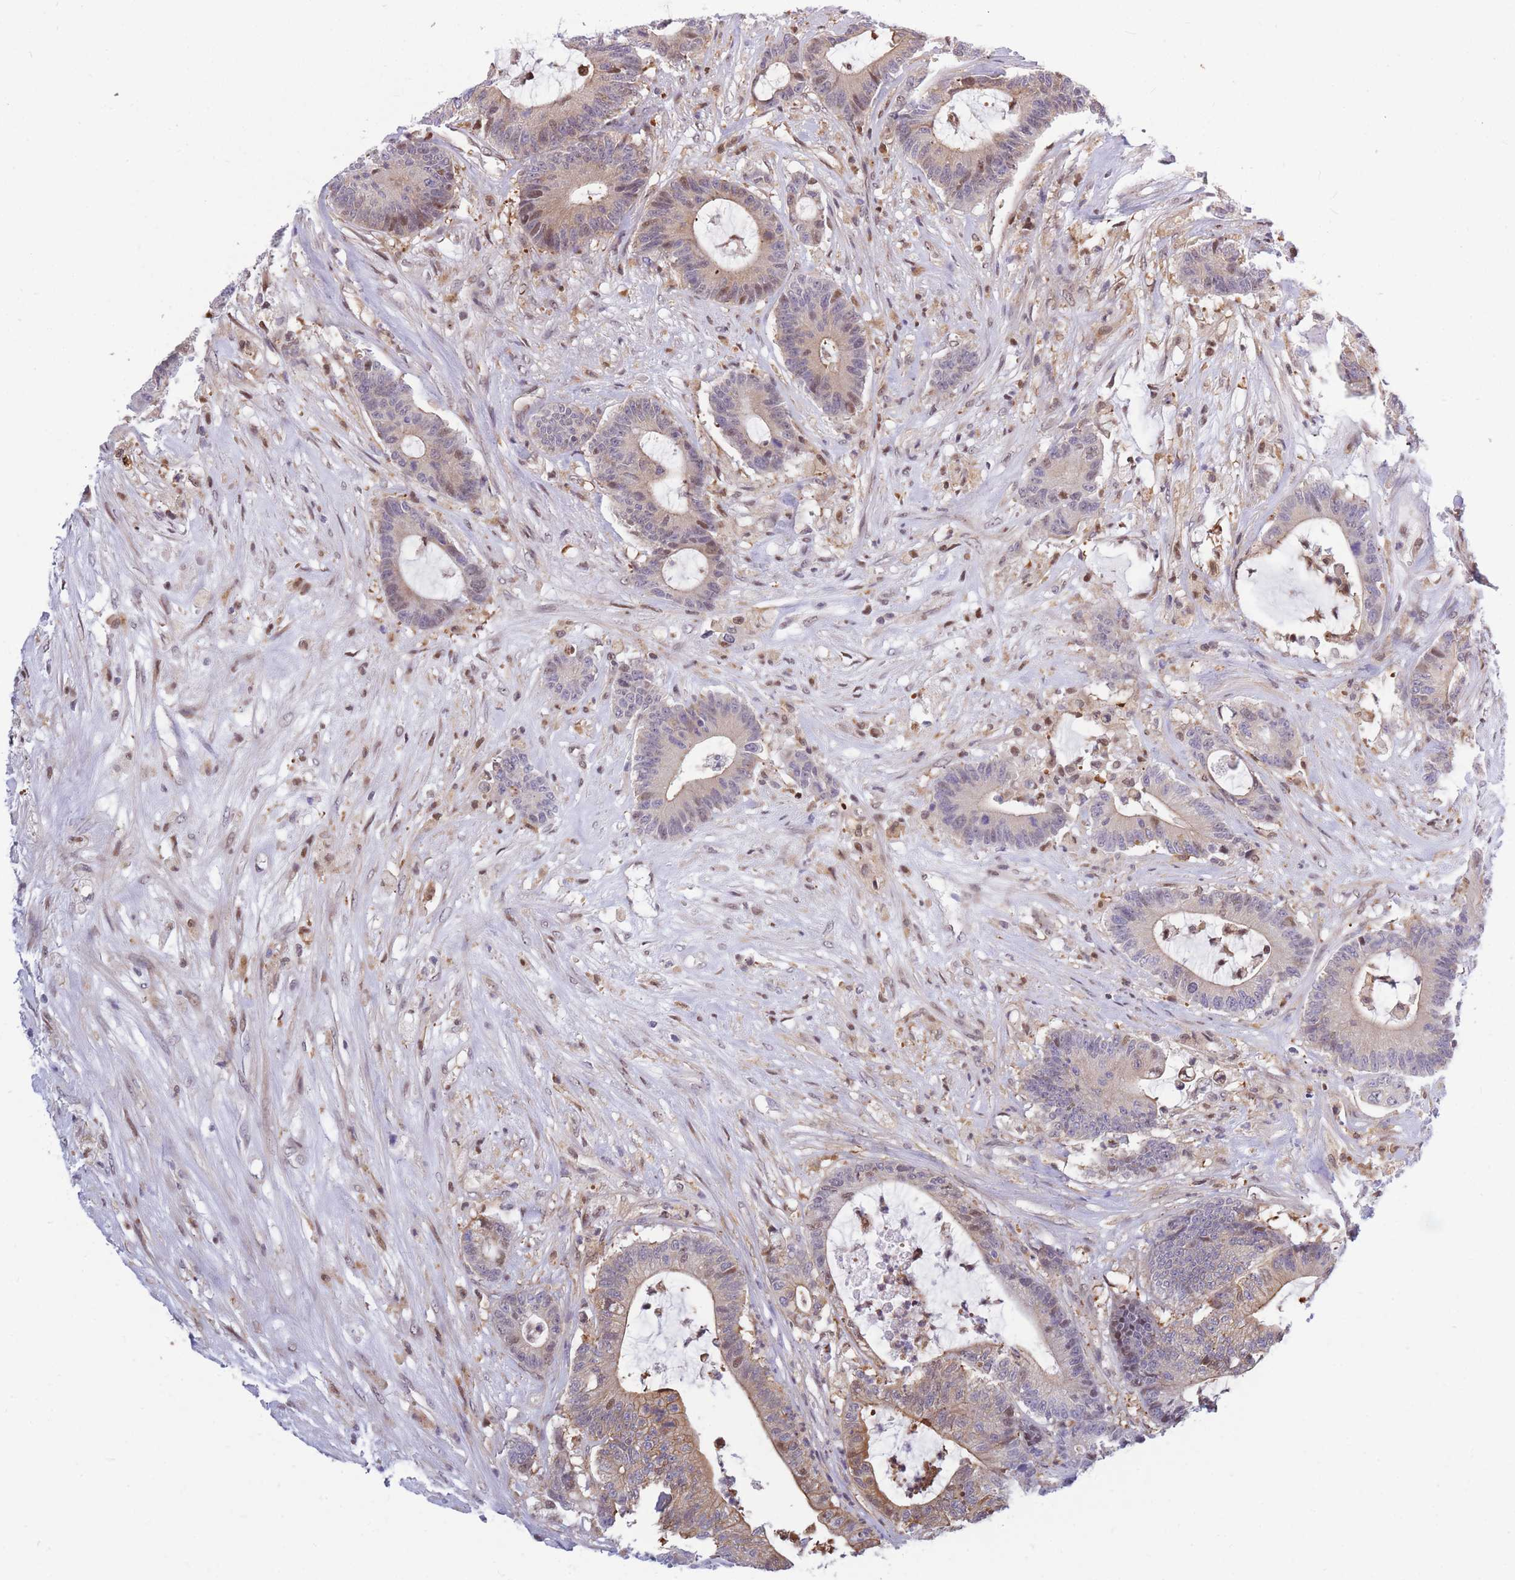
{"staining": {"intensity": "moderate", "quantity": "<25%", "location": "cytoplasmic/membranous,nuclear"}, "tissue": "colorectal cancer", "cell_type": "Tumor cells", "image_type": "cancer", "snomed": [{"axis": "morphology", "description": "Adenocarcinoma, NOS"}, {"axis": "topography", "description": "Colon"}], "caption": "Colorectal adenocarcinoma stained with DAB IHC displays low levels of moderate cytoplasmic/membranous and nuclear positivity in approximately <25% of tumor cells.", "gene": "CRACD", "patient": {"sex": "female", "age": 84}}